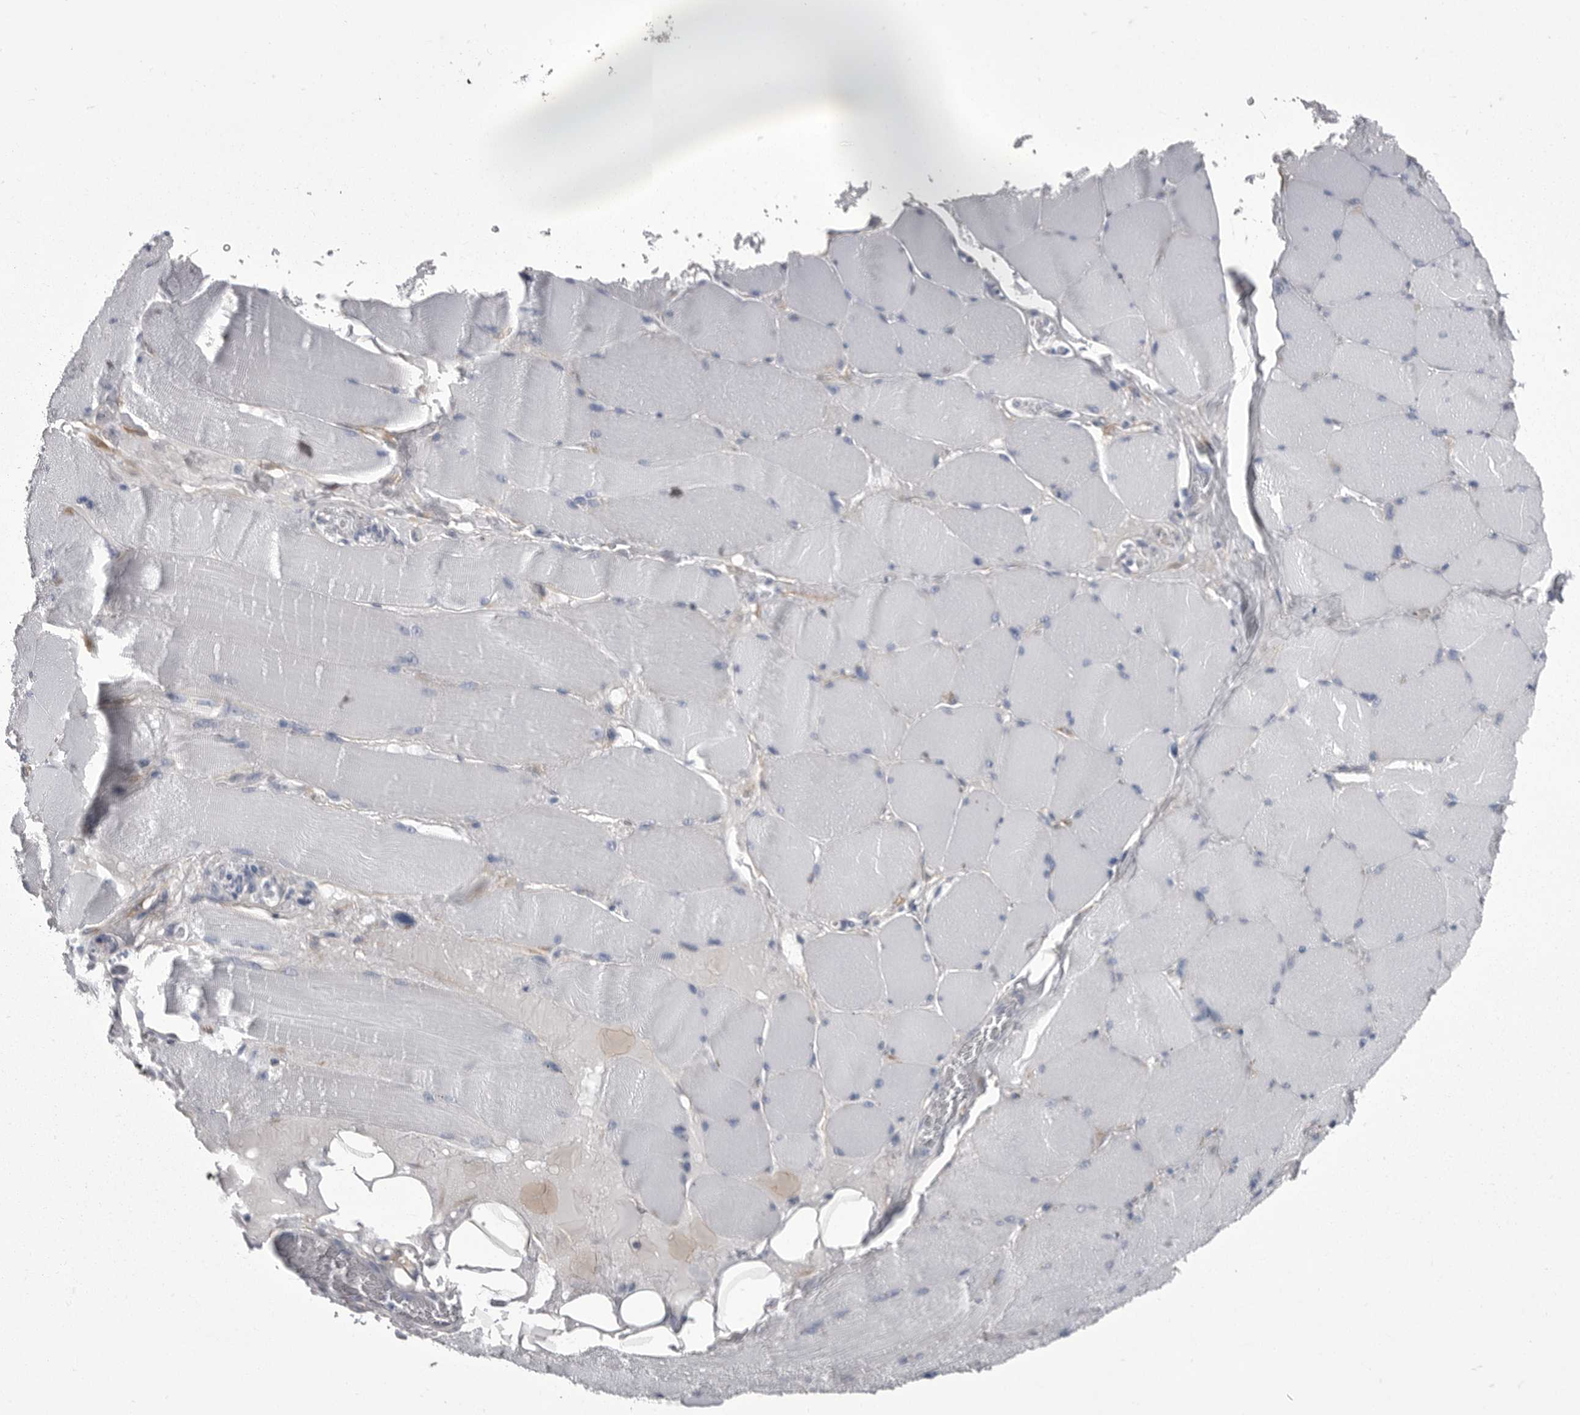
{"staining": {"intensity": "negative", "quantity": "none", "location": "none"}, "tissue": "skeletal muscle", "cell_type": "Myocytes", "image_type": "normal", "snomed": [{"axis": "morphology", "description": "Normal tissue, NOS"}, {"axis": "topography", "description": "Skin"}, {"axis": "topography", "description": "Skeletal muscle"}], "caption": "Myocytes show no significant protein positivity in benign skeletal muscle. The staining is performed using DAB (3,3'-diaminobenzidine) brown chromogen with nuclei counter-stained in using hematoxylin.", "gene": "ANK2", "patient": {"sex": "male", "age": 83}}